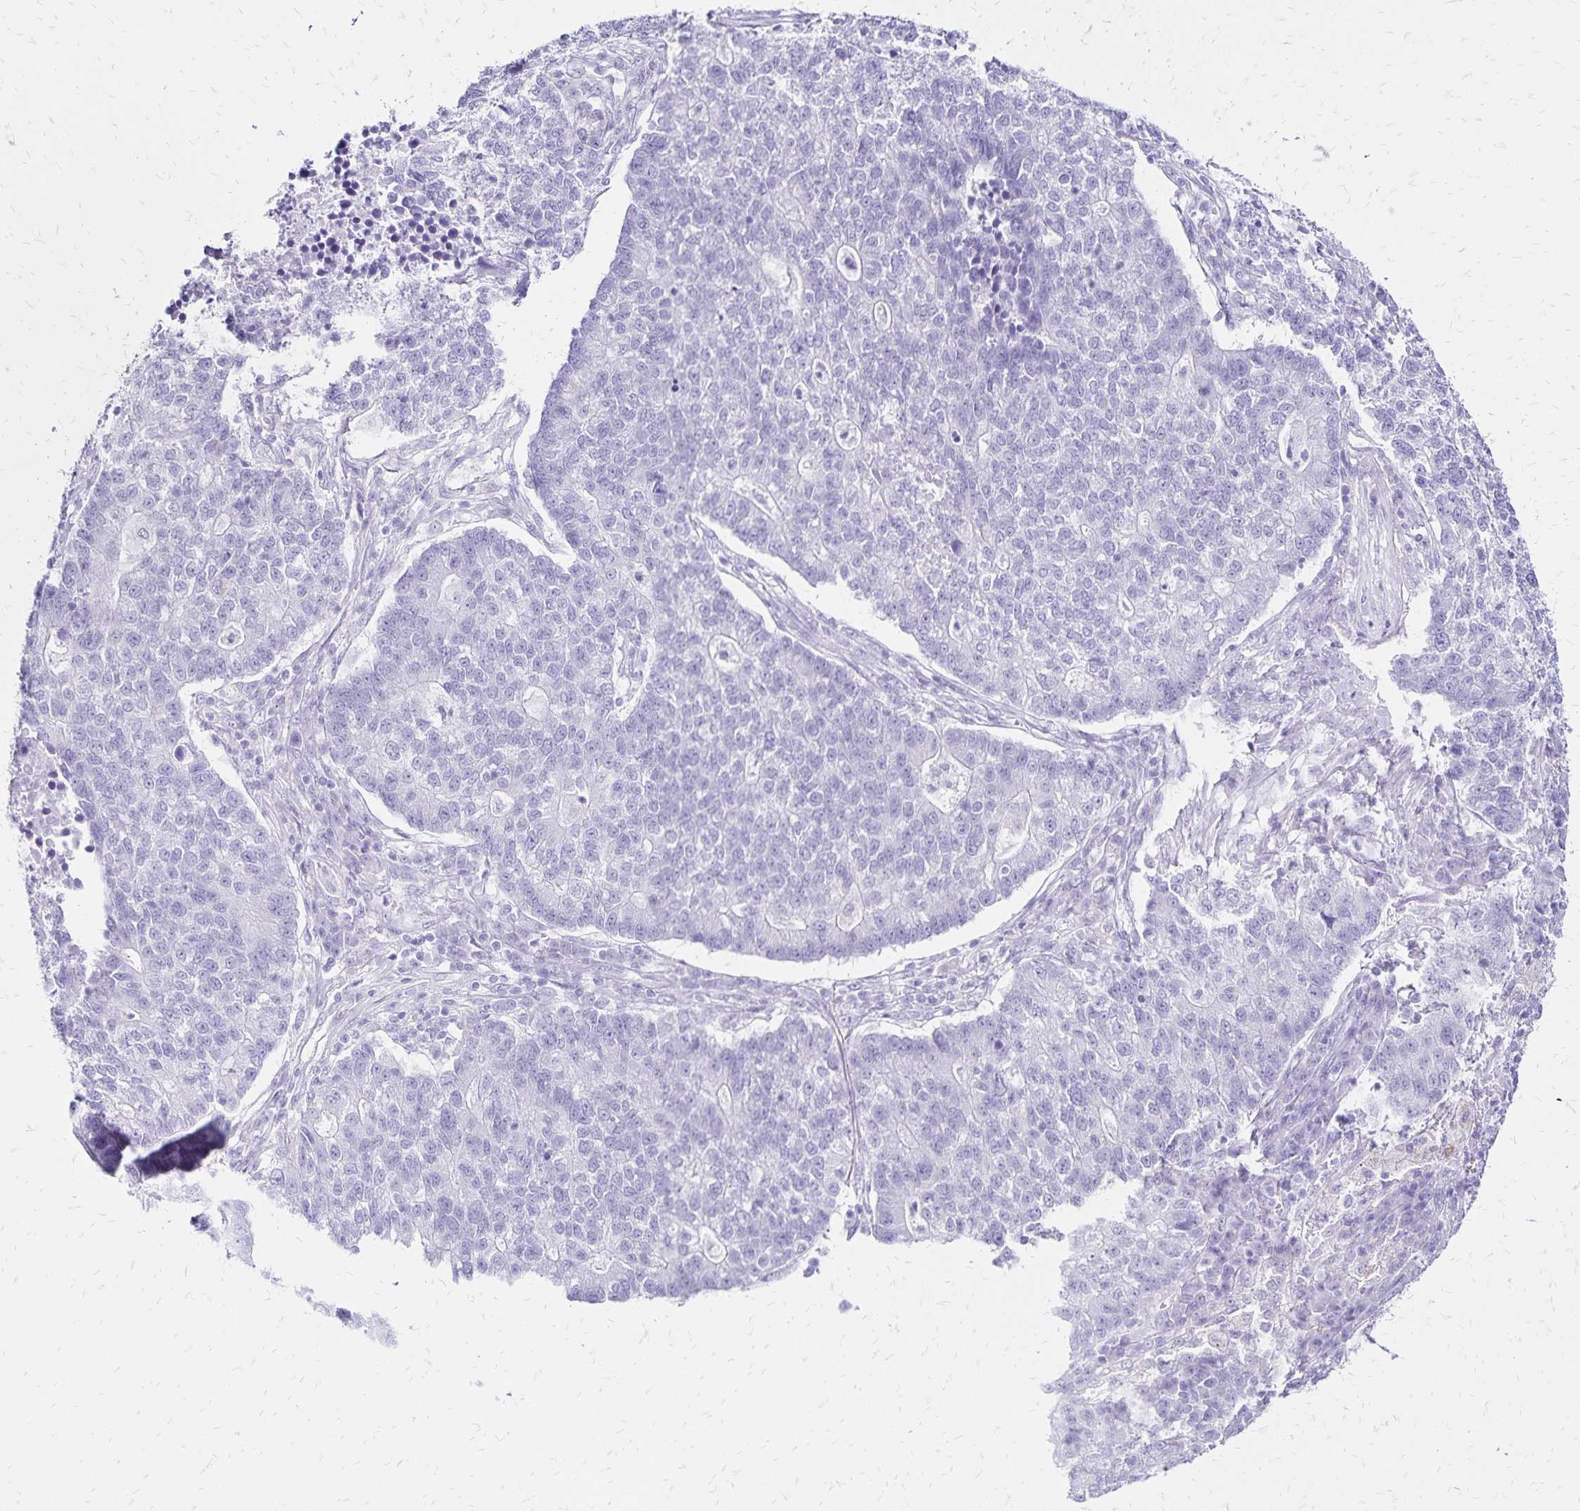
{"staining": {"intensity": "negative", "quantity": "none", "location": "none"}, "tissue": "lung cancer", "cell_type": "Tumor cells", "image_type": "cancer", "snomed": [{"axis": "morphology", "description": "Adenocarcinoma, NOS"}, {"axis": "topography", "description": "Lung"}], "caption": "DAB immunohistochemical staining of lung cancer (adenocarcinoma) shows no significant positivity in tumor cells.", "gene": "LIN28B", "patient": {"sex": "male", "age": 57}}